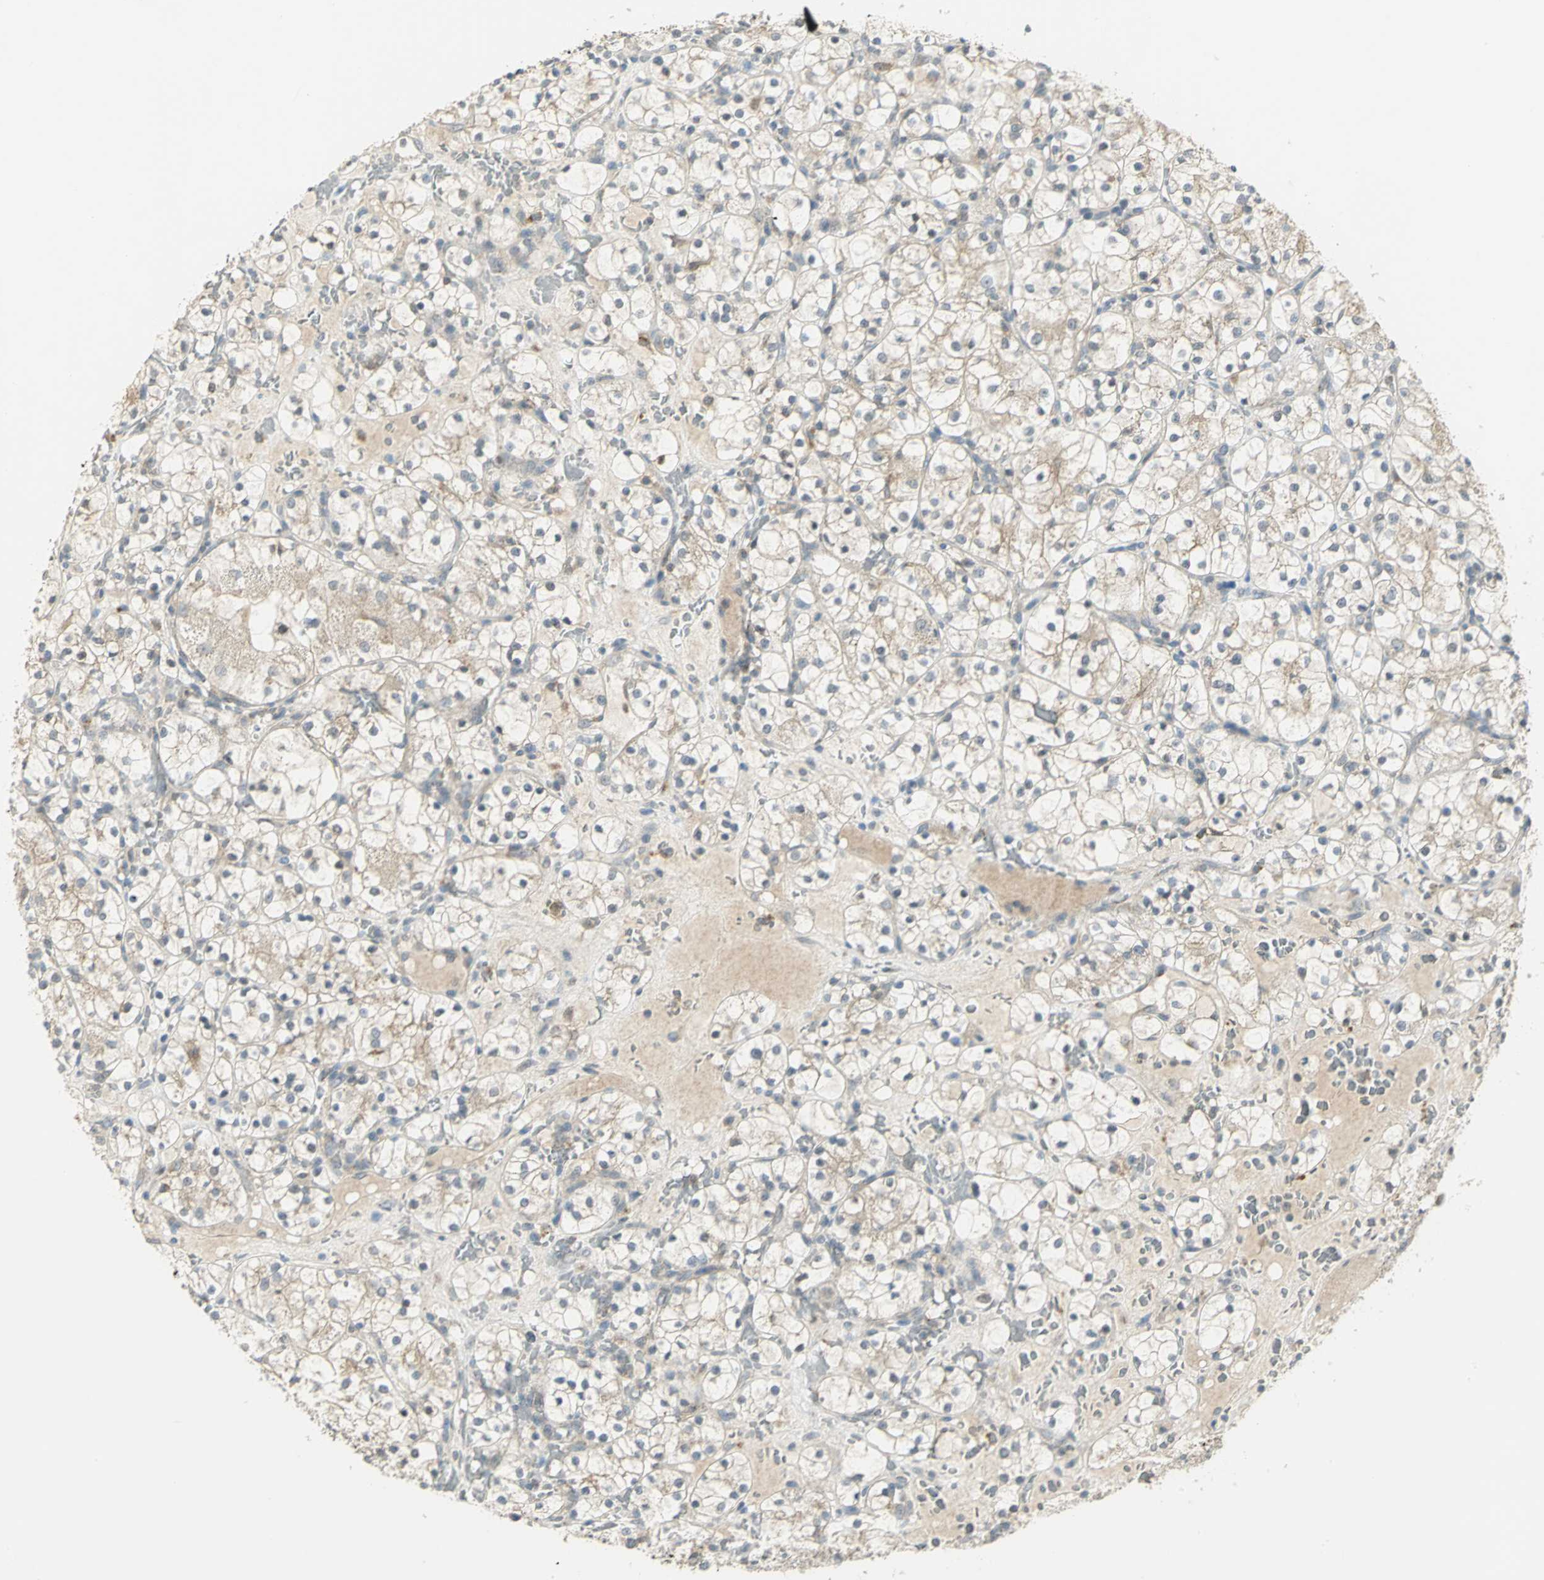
{"staining": {"intensity": "weak", "quantity": ">75%", "location": "cytoplasmic/membranous"}, "tissue": "renal cancer", "cell_type": "Tumor cells", "image_type": "cancer", "snomed": [{"axis": "morphology", "description": "Adenocarcinoma, NOS"}, {"axis": "topography", "description": "Kidney"}], "caption": "Immunohistochemistry micrograph of human renal cancer (adenocarcinoma) stained for a protein (brown), which demonstrates low levels of weak cytoplasmic/membranous staining in about >75% of tumor cells.", "gene": "MAPK8IP3", "patient": {"sex": "female", "age": 60}}